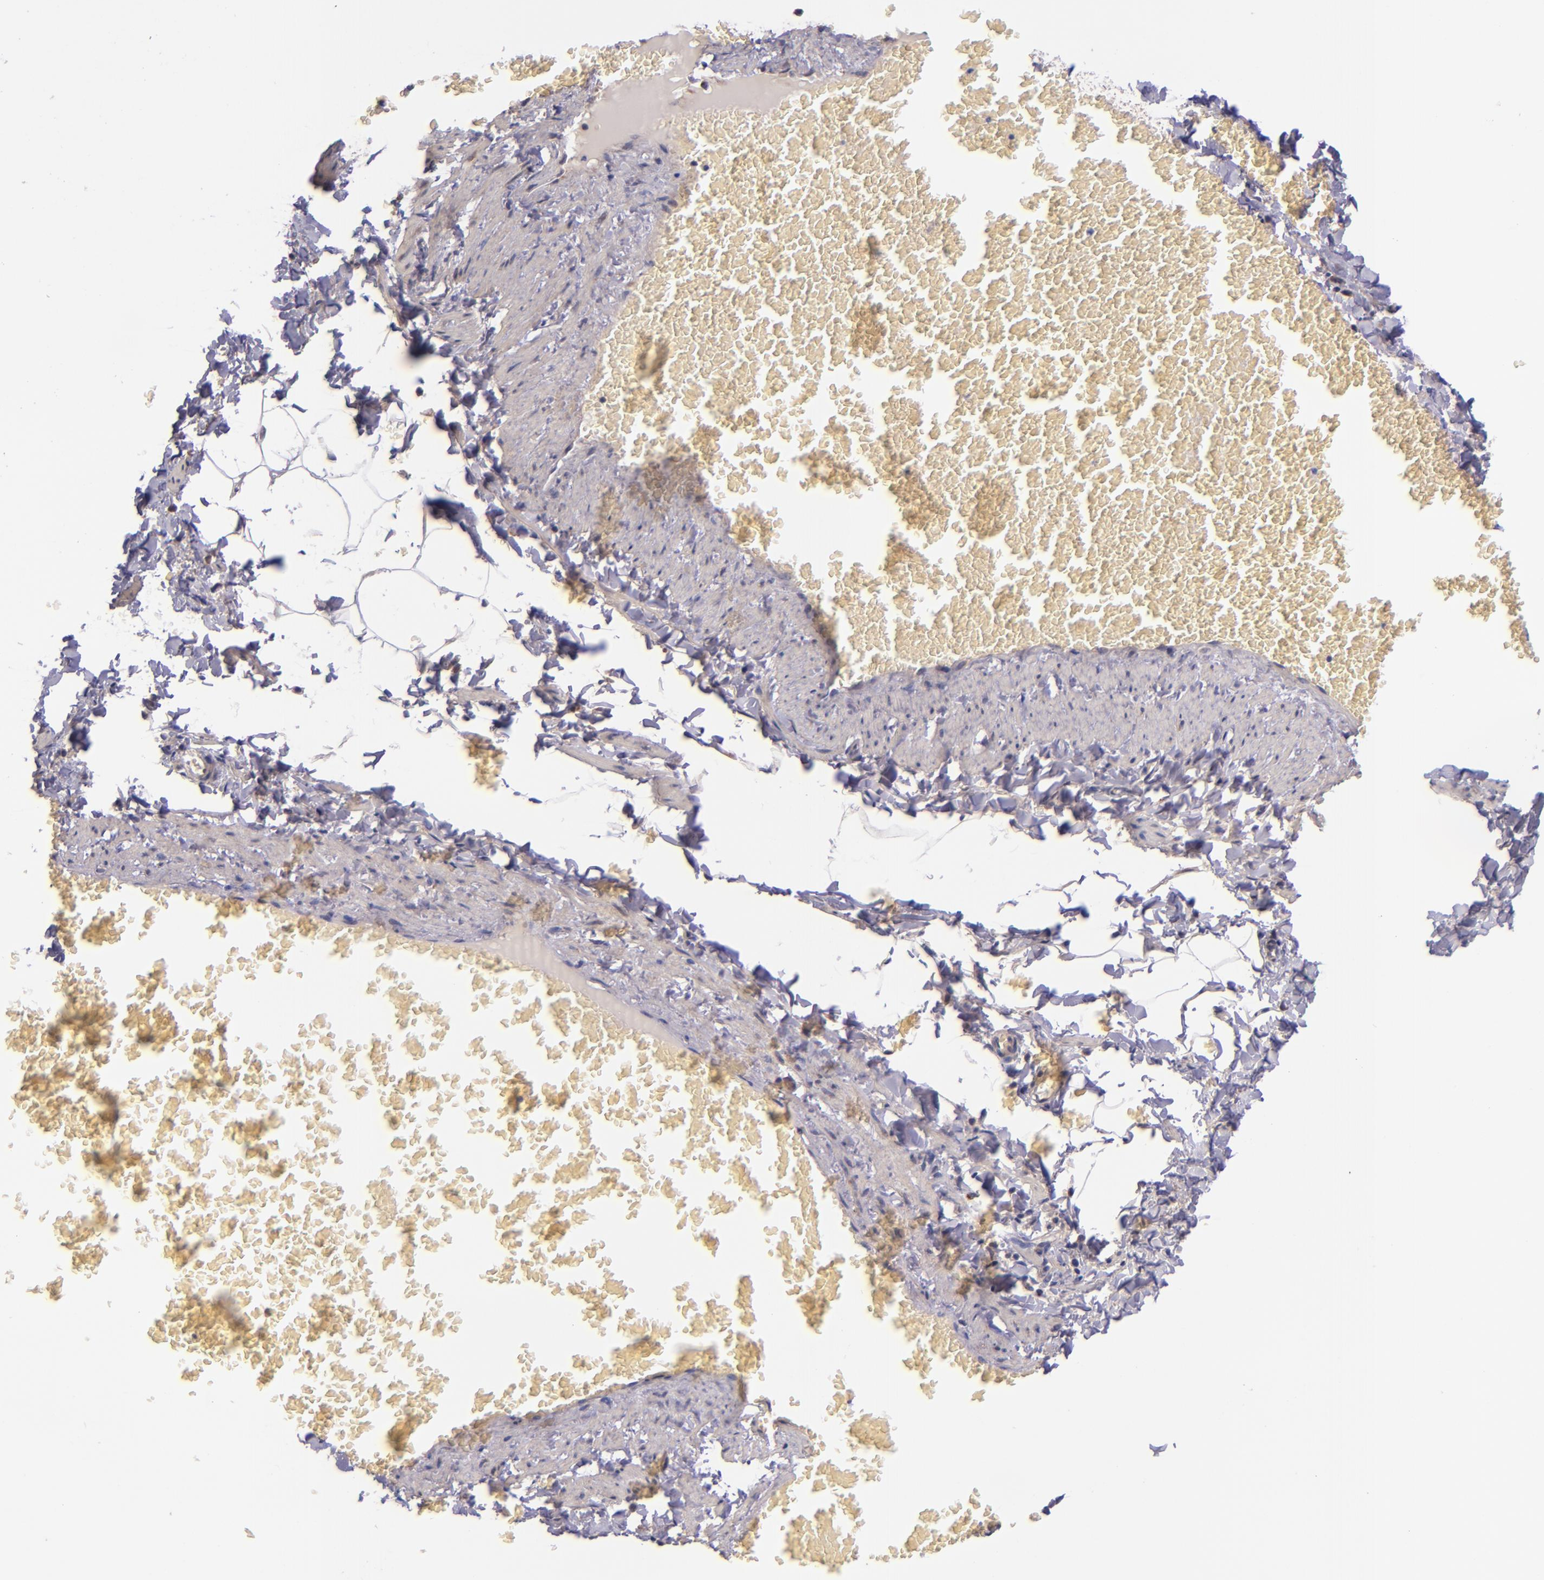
{"staining": {"intensity": "negative", "quantity": "none", "location": "none"}, "tissue": "adipose tissue", "cell_type": "Adipocytes", "image_type": "normal", "snomed": [{"axis": "morphology", "description": "Normal tissue, NOS"}, {"axis": "topography", "description": "Vascular tissue"}], "caption": "Immunohistochemistry (IHC) of unremarkable human adipose tissue demonstrates no positivity in adipocytes.", "gene": "SHC1", "patient": {"sex": "male", "age": 41}}